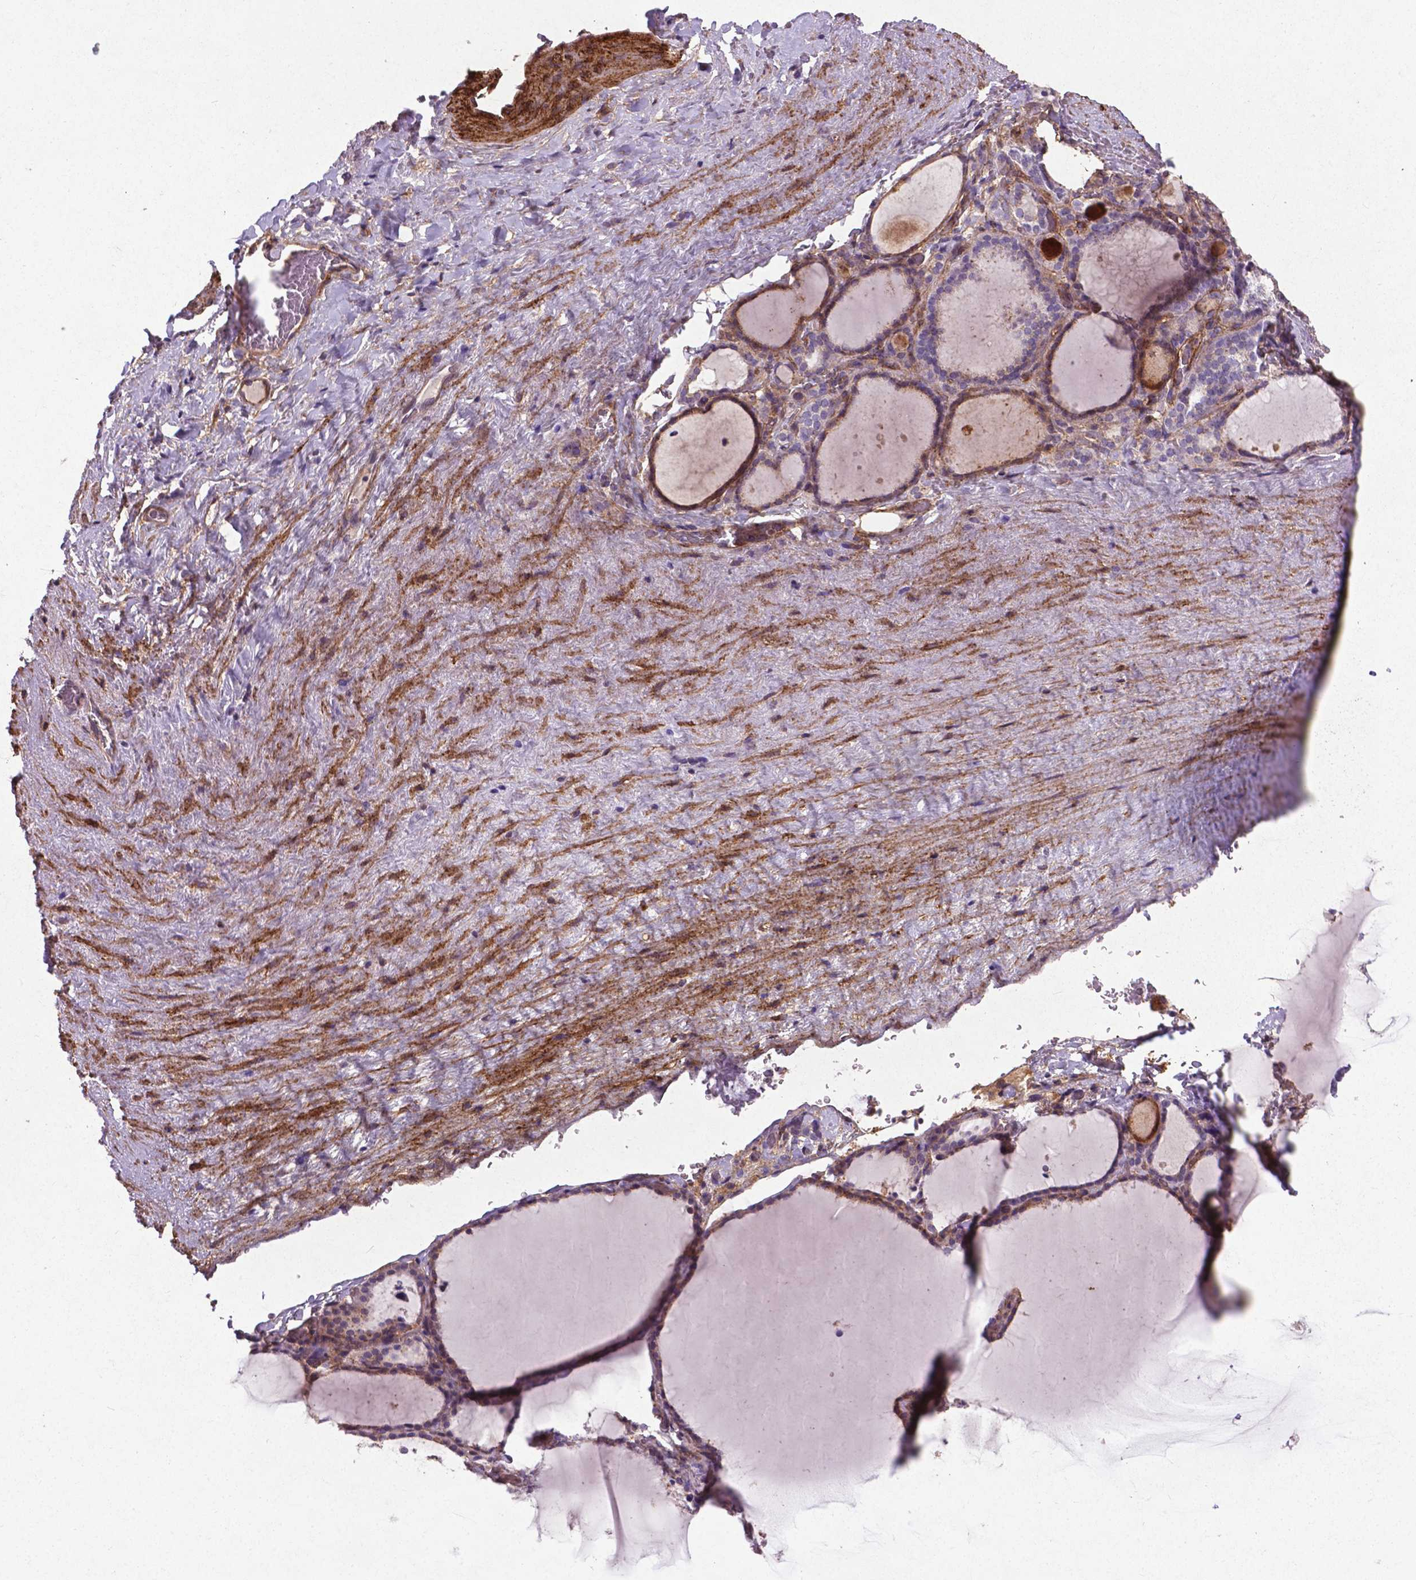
{"staining": {"intensity": "moderate", "quantity": "25%-75%", "location": "cytoplasmic/membranous"}, "tissue": "thyroid gland", "cell_type": "Glandular cells", "image_type": "normal", "snomed": [{"axis": "morphology", "description": "Normal tissue, NOS"}, {"axis": "topography", "description": "Thyroid gland"}], "caption": "Glandular cells show moderate cytoplasmic/membranous expression in about 25%-75% of cells in unremarkable thyroid gland.", "gene": "RRAS", "patient": {"sex": "female", "age": 22}}